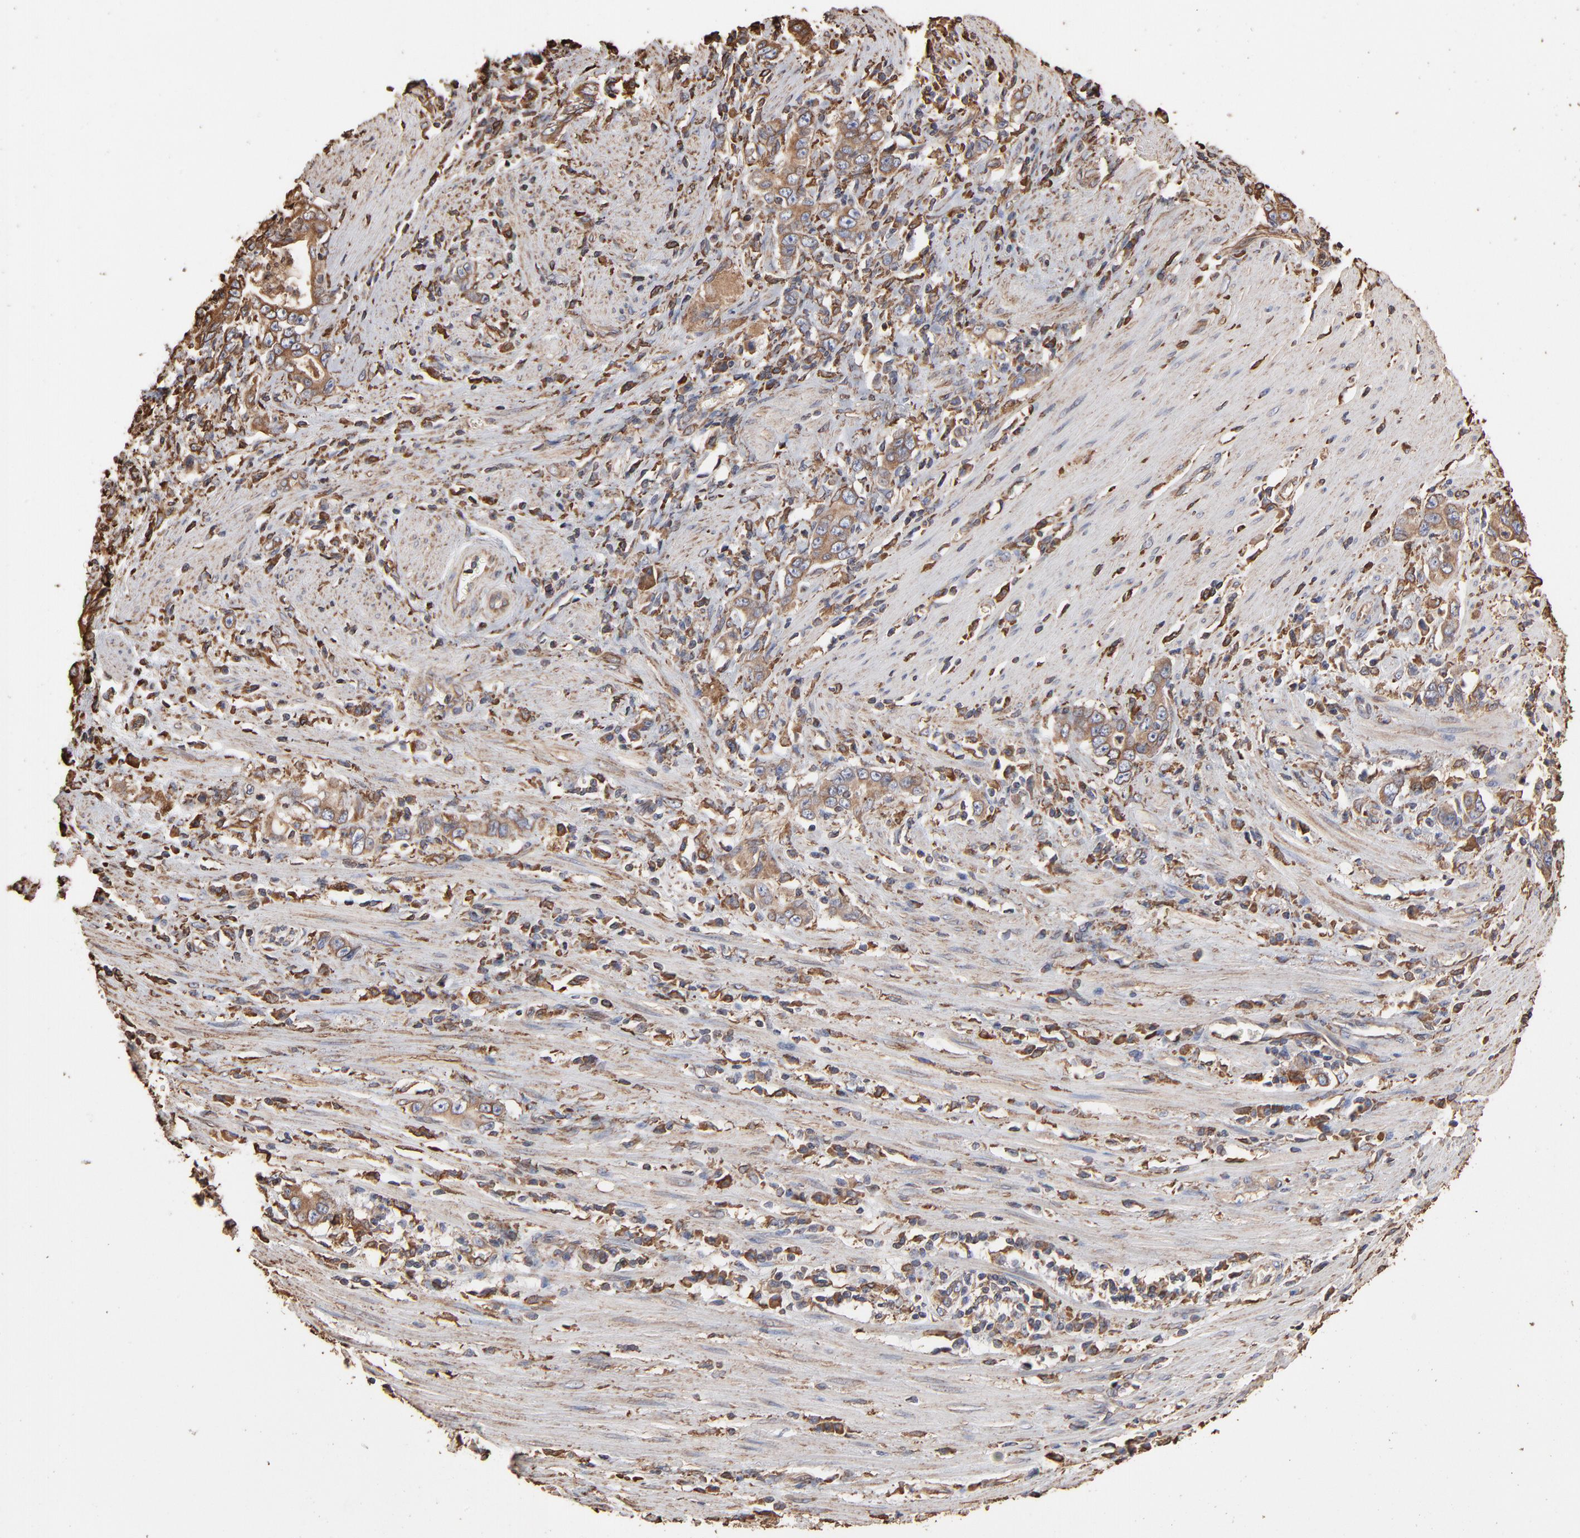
{"staining": {"intensity": "moderate", "quantity": ">75%", "location": "cytoplasmic/membranous"}, "tissue": "stomach cancer", "cell_type": "Tumor cells", "image_type": "cancer", "snomed": [{"axis": "morphology", "description": "Adenocarcinoma, NOS"}, {"axis": "topography", "description": "Stomach, lower"}], "caption": "Protein expression by immunohistochemistry (IHC) demonstrates moderate cytoplasmic/membranous staining in approximately >75% of tumor cells in stomach cancer. (DAB IHC with brightfield microscopy, high magnification).", "gene": "PDIA3", "patient": {"sex": "female", "age": 72}}